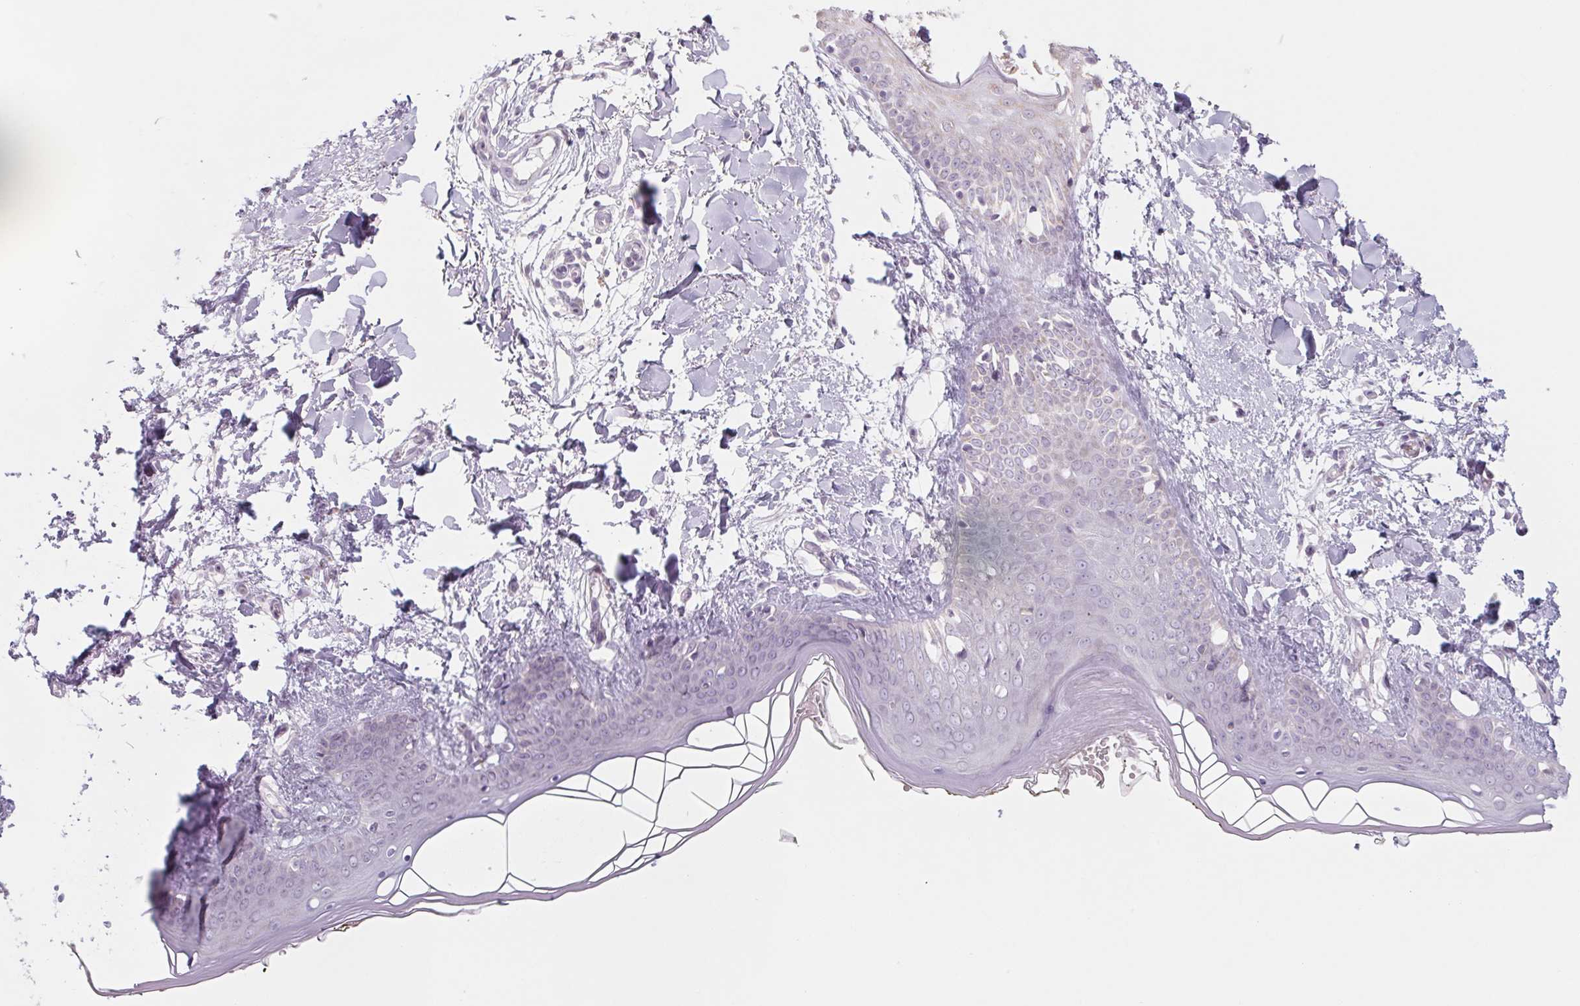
{"staining": {"intensity": "negative", "quantity": "none", "location": "none"}, "tissue": "skin", "cell_type": "Fibroblasts", "image_type": "normal", "snomed": [{"axis": "morphology", "description": "Normal tissue, NOS"}, {"axis": "topography", "description": "Skin"}], "caption": "IHC of benign human skin demonstrates no positivity in fibroblasts. (DAB (3,3'-diaminobenzidine) immunohistochemistry visualized using brightfield microscopy, high magnification).", "gene": "POU1F1", "patient": {"sex": "female", "age": 34}}